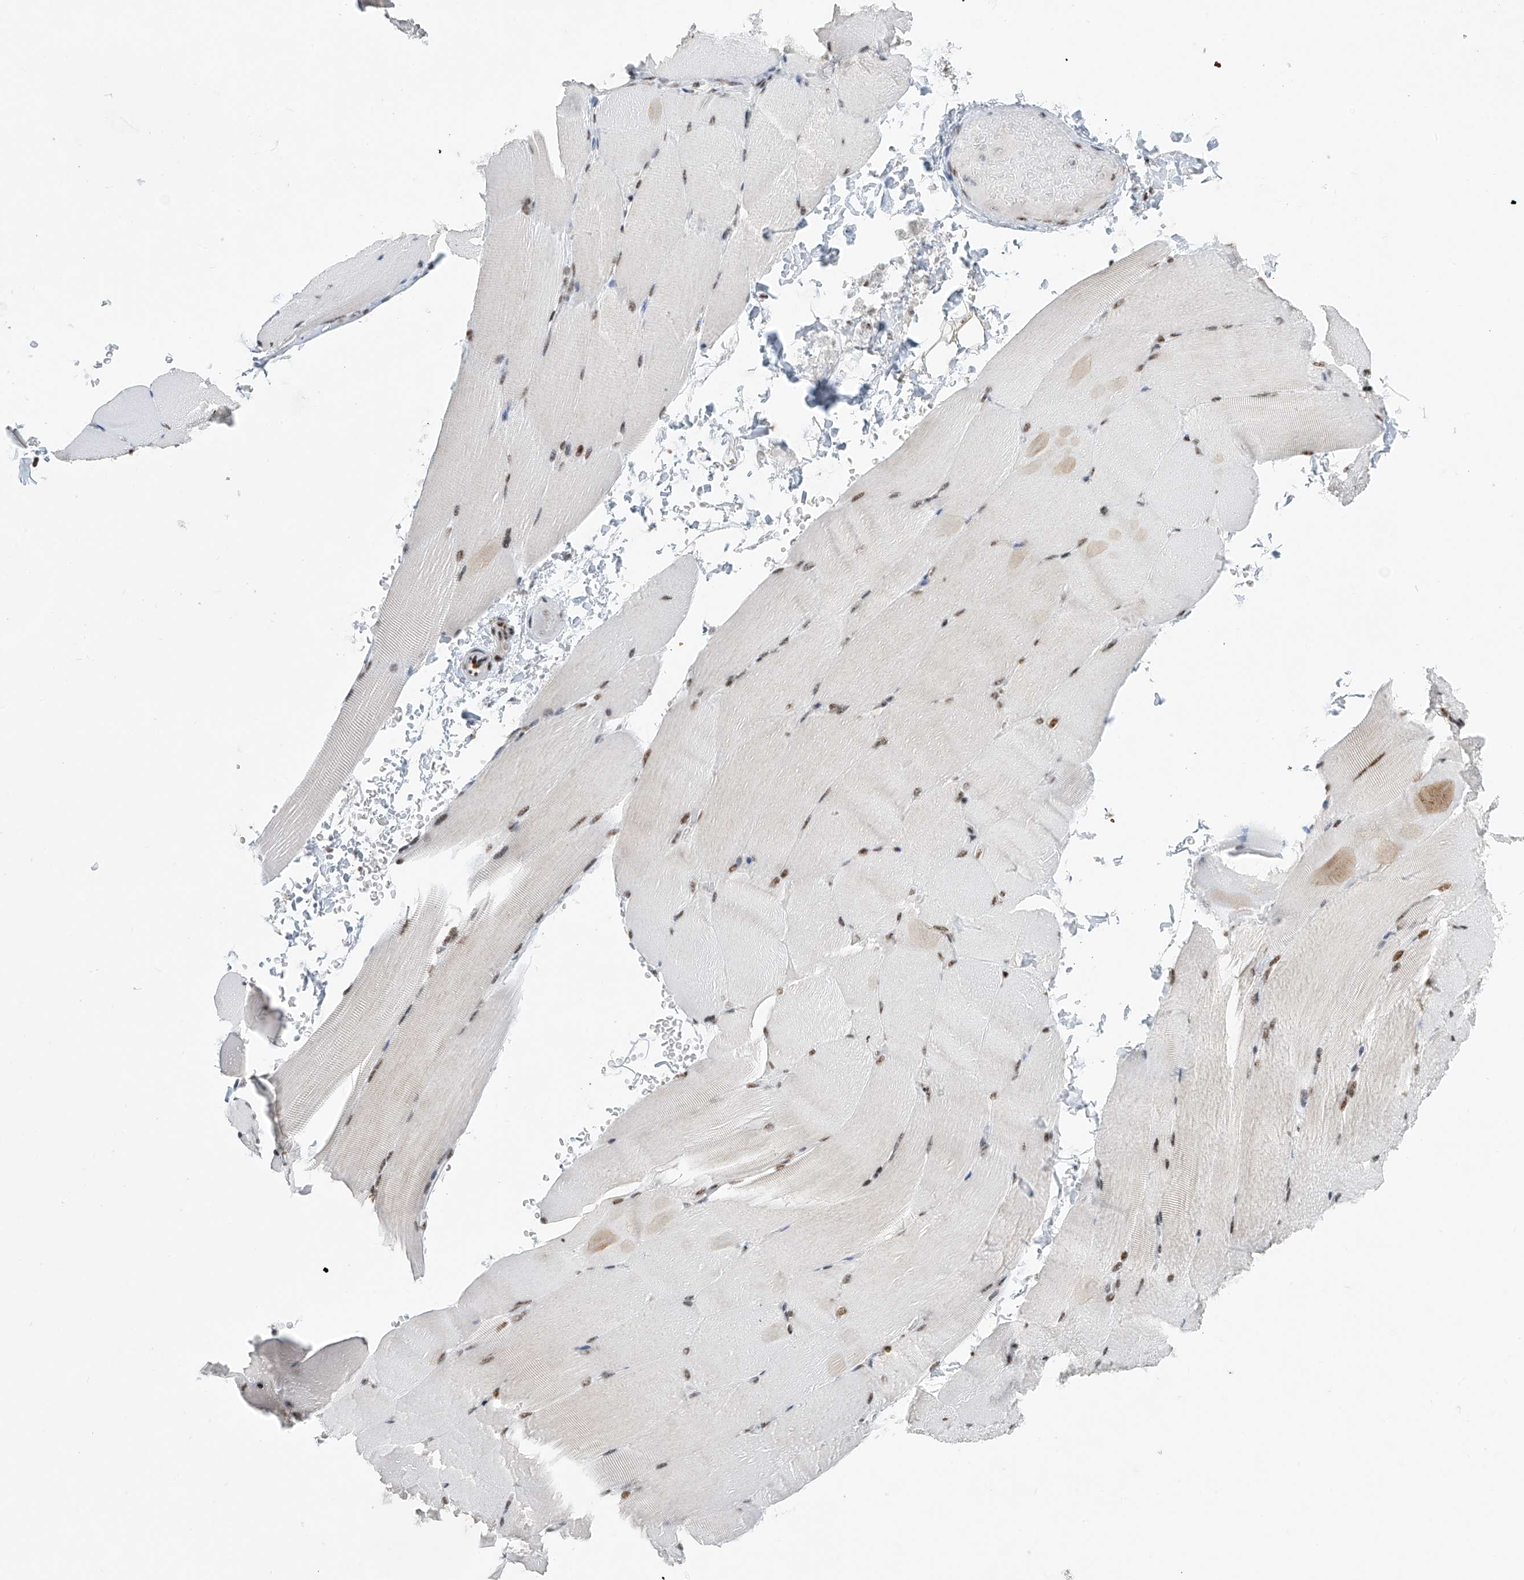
{"staining": {"intensity": "moderate", "quantity": ">75%", "location": "nuclear"}, "tissue": "skeletal muscle", "cell_type": "Myocytes", "image_type": "normal", "snomed": [{"axis": "morphology", "description": "Normal tissue, NOS"}, {"axis": "topography", "description": "Skeletal muscle"}, {"axis": "topography", "description": "Parathyroid gland"}], "caption": "Unremarkable skeletal muscle shows moderate nuclear staining in approximately >75% of myocytes.", "gene": "TAF4", "patient": {"sex": "female", "age": 37}}